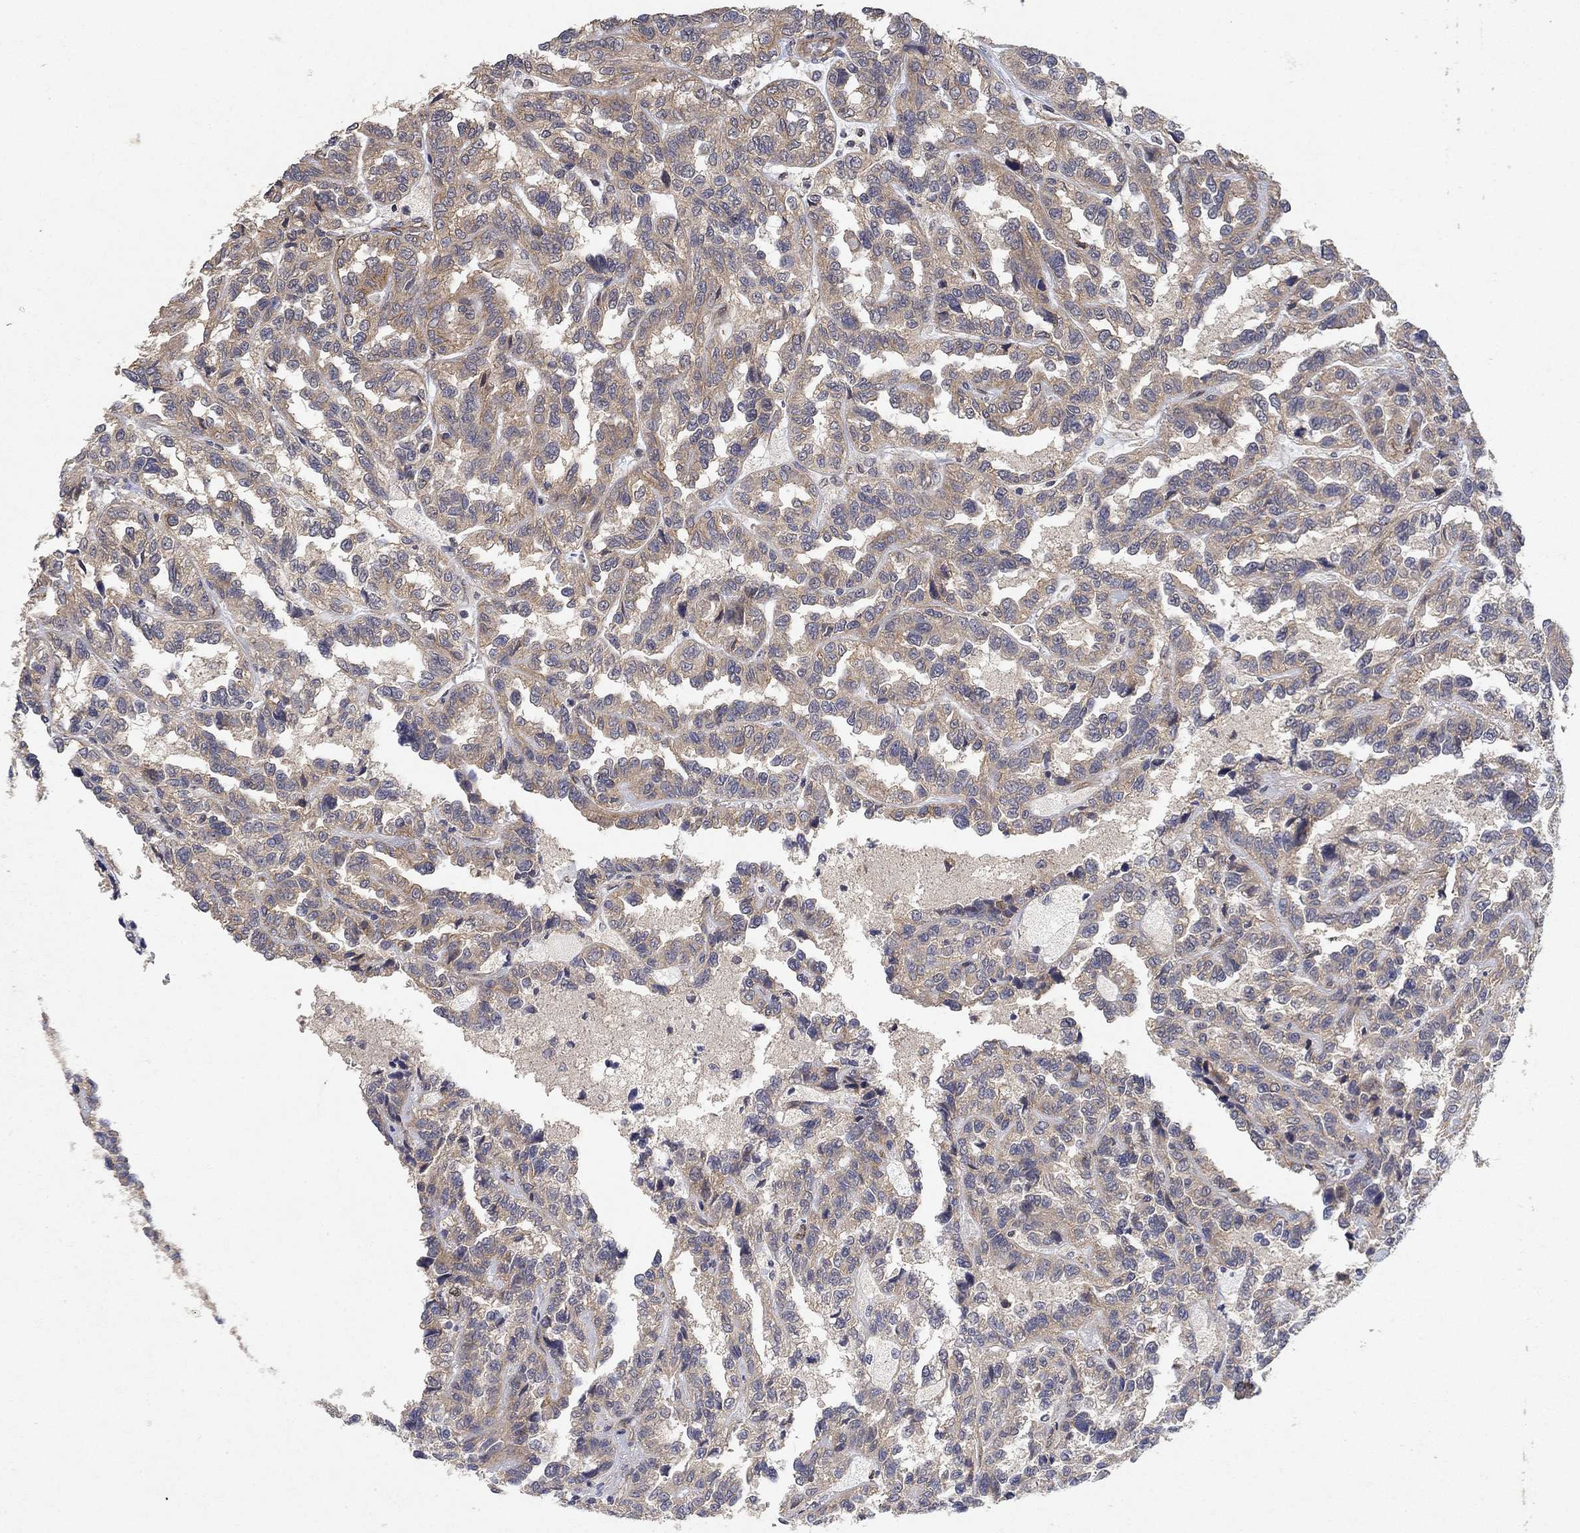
{"staining": {"intensity": "weak", "quantity": "25%-75%", "location": "cytoplasmic/membranous"}, "tissue": "renal cancer", "cell_type": "Tumor cells", "image_type": "cancer", "snomed": [{"axis": "morphology", "description": "Adenocarcinoma, NOS"}, {"axis": "topography", "description": "Kidney"}], "caption": "Immunohistochemistry (DAB (3,3'-diaminobenzidine)) staining of renal cancer shows weak cytoplasmic/membranous protein staining in about 25%-75% of tumor cells.", "gene": "MCUR1", "patient": {"sex": "male", "age": 79}}